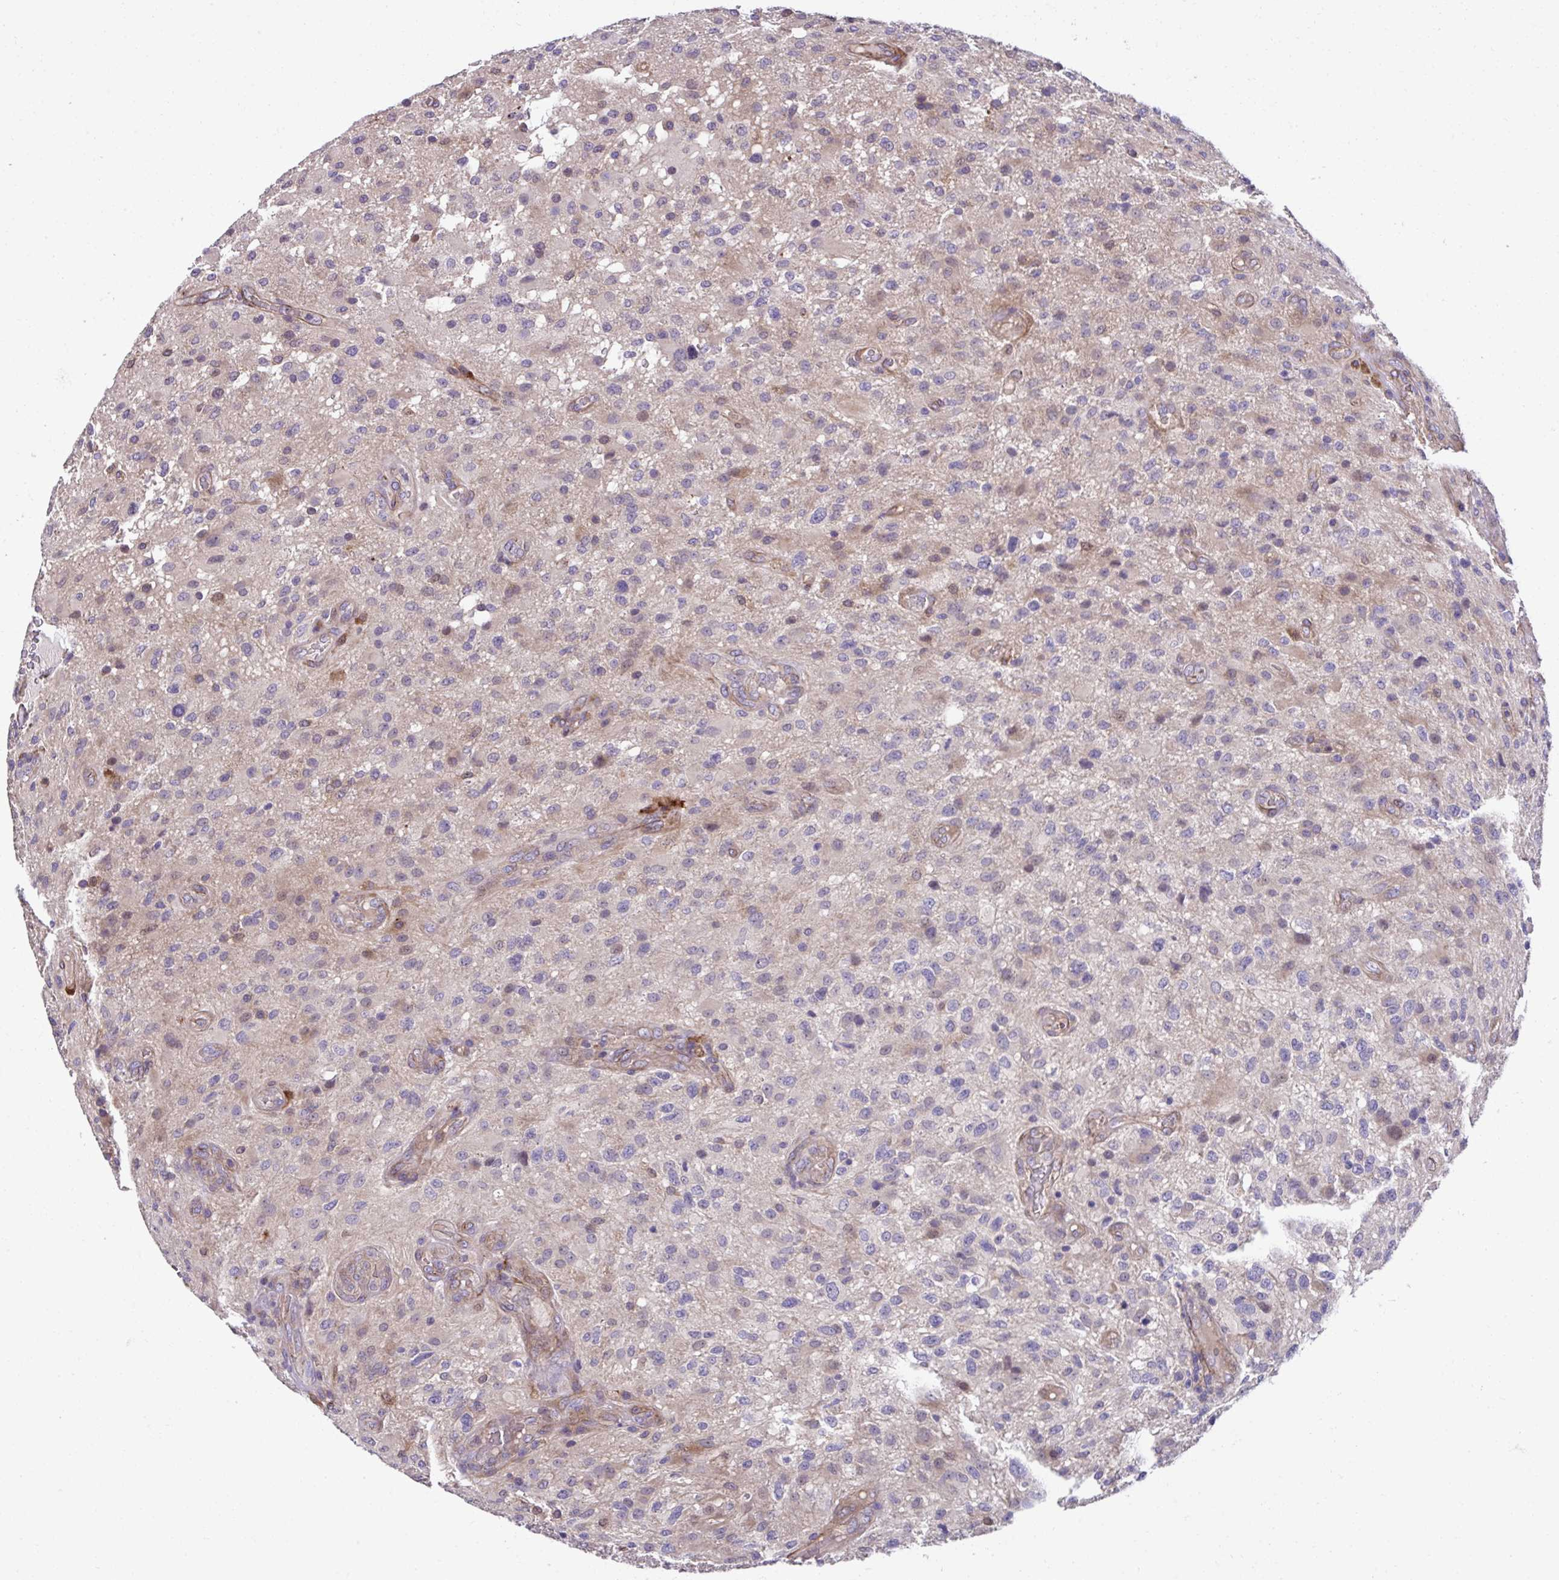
{"staining": {"intensity": "negative", "quantity": "none", "location": "none"}, "tissue": "glioma", "cell_type": "Tumor cells", "image_type": "cancer", "snomed": [{"axis": "morphology", "description": "Glioma, malignant, High grade"}, {"axis": "topography", "description": "Brain"}], "caption": "High magnification brightfield microscopy of malignant high-grade glioma stained with DAB (brown) and counterstained with hematoxylin (blue): tumor cells show no significant expression.", "gene": "TRIM52", "patient": {"sex": "male", "age": 53}}